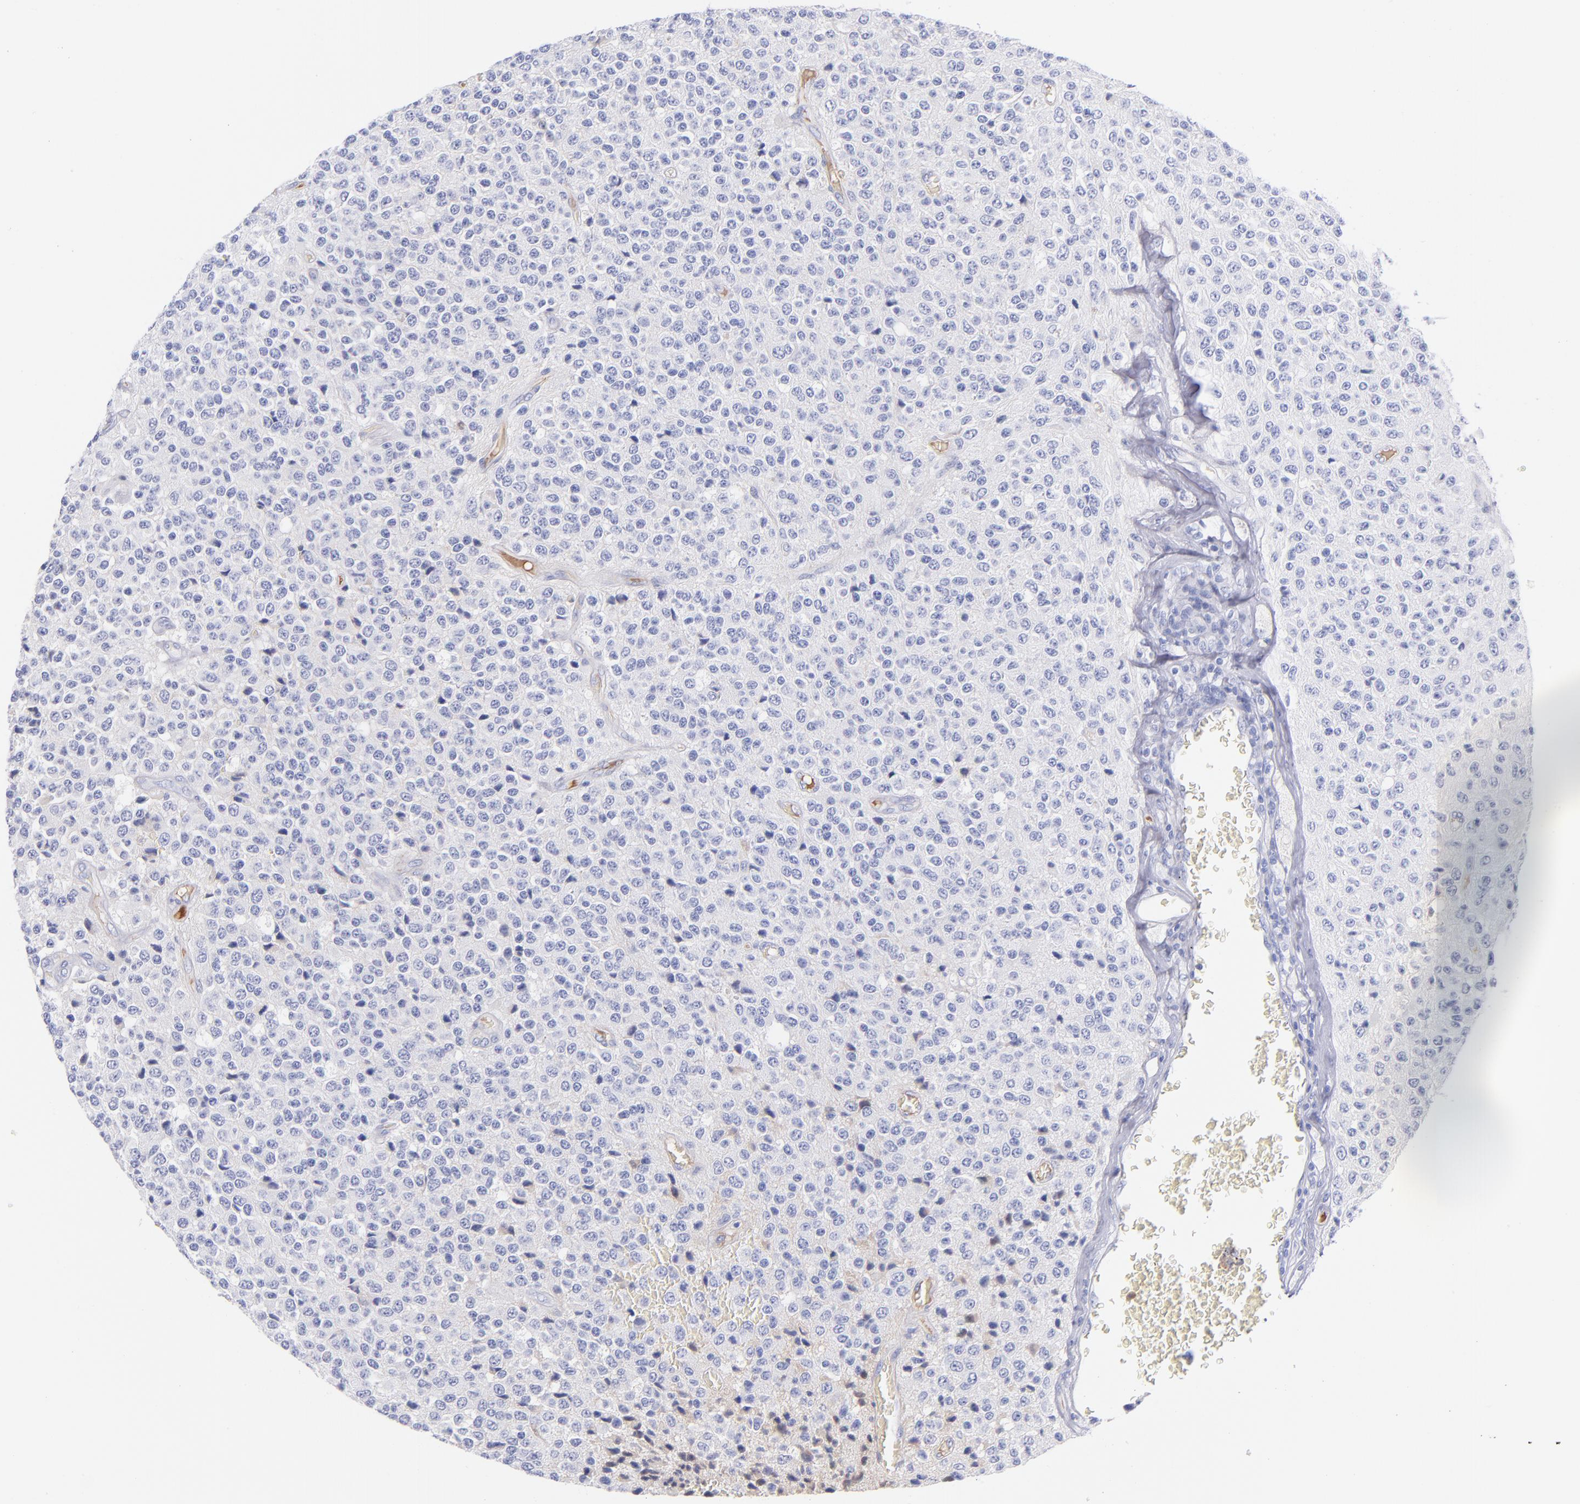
{"staining": {"intensity": "negative", "quantity": "none", "location": "none"}, "tissue": "glioma", "cell_type": "Tumor cells", "image_type": "cancer", "snomed": [{"axis": "morphology", "description": "Glioma, malignant, High grade"}, {"axis": "topography", "description": "pancreas cauda"}], "caption": "Glioma stained for a protein using IHC exhibits no staining tumor cells.", "gene": "HP", "patient": {"sex": "male", "age": 60}}